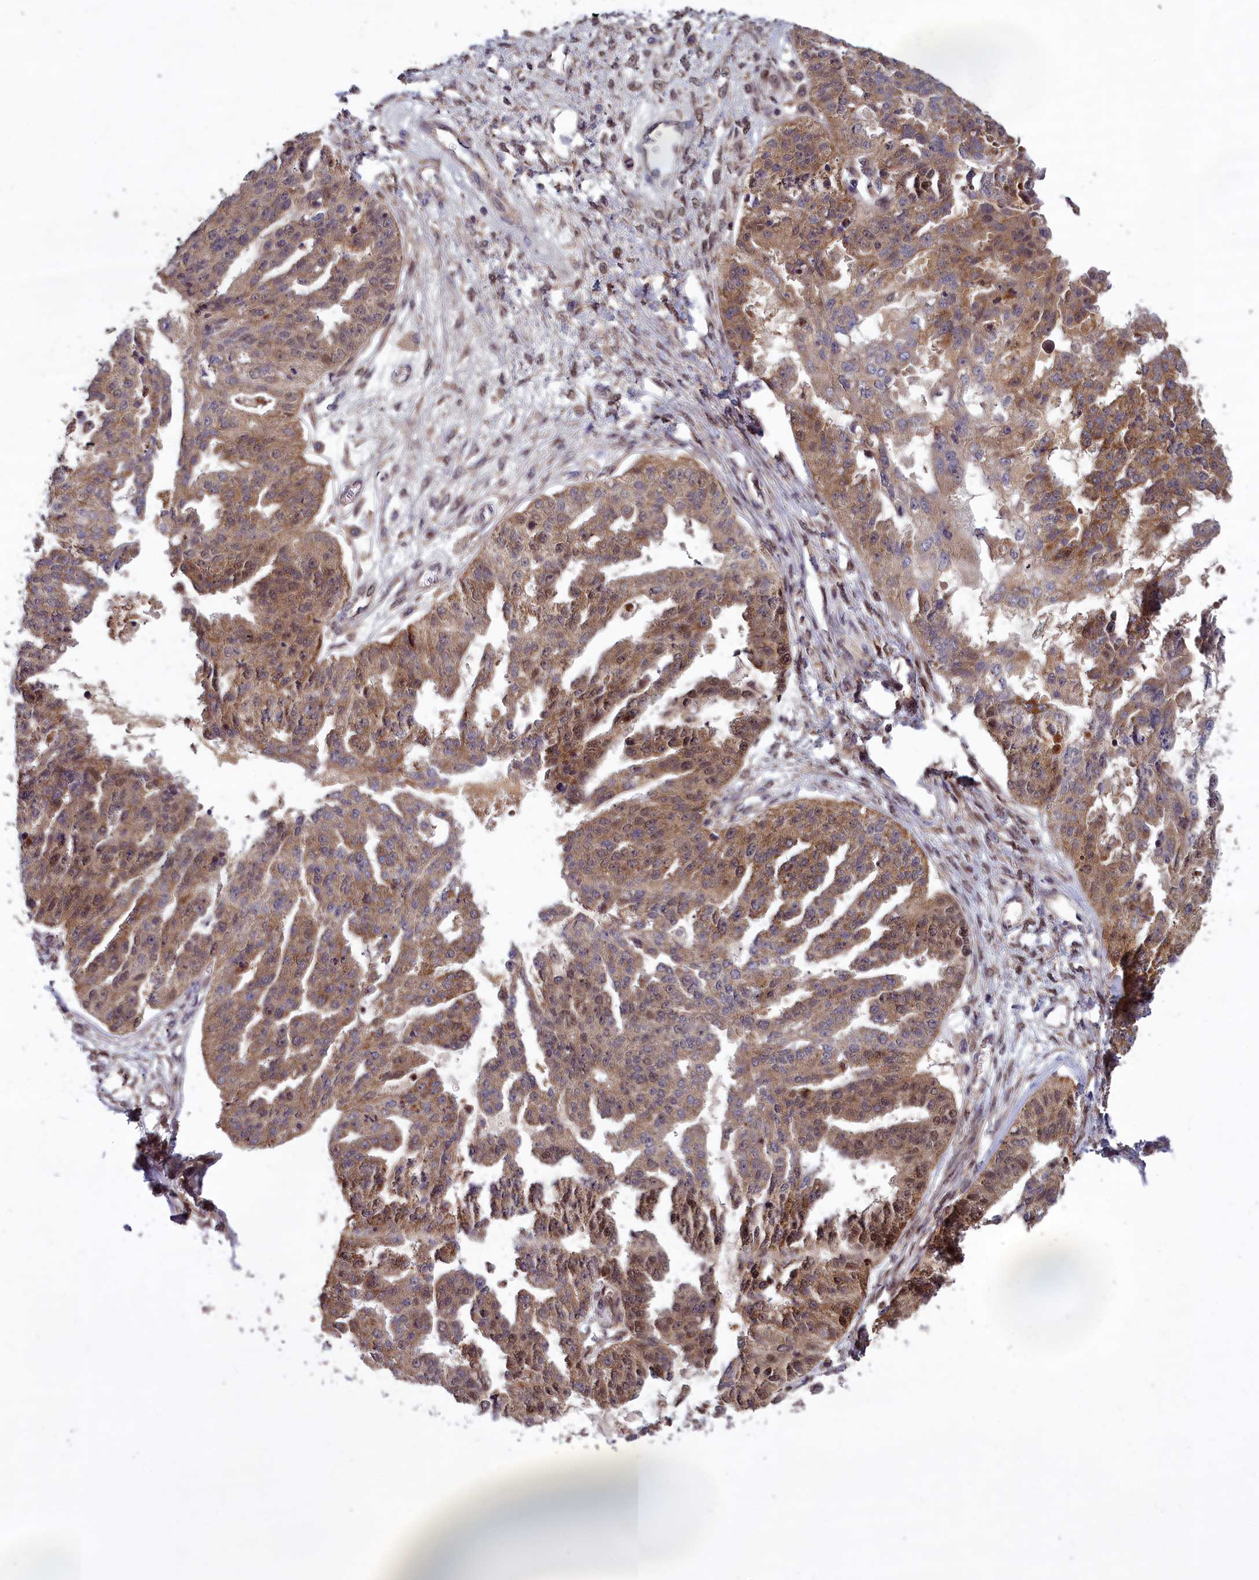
{"staining": {"intensity": "moderate", "quantity": "25%-75%", "location": "cytoplasmic/membranous,nuclear"}, "tissue": "ovarian cancer", "cell_type": "Tumor cells", "image_type": "cancer", "snomed": [{"axis": "morphology", "description": "Cystadenocarcinoma, serous, NOS"}, {"axis": "topography", "description": "Ovary"}], "caption": "About 25%-75% of tumor cells in human ovarian cancer reveal moderate cytoplasmic/membranous and nuclear protein staining as visualized by brown immunohistochemical staining.", "gene": "CCDC15", "patient": {"sex": "female", "age": 58}}